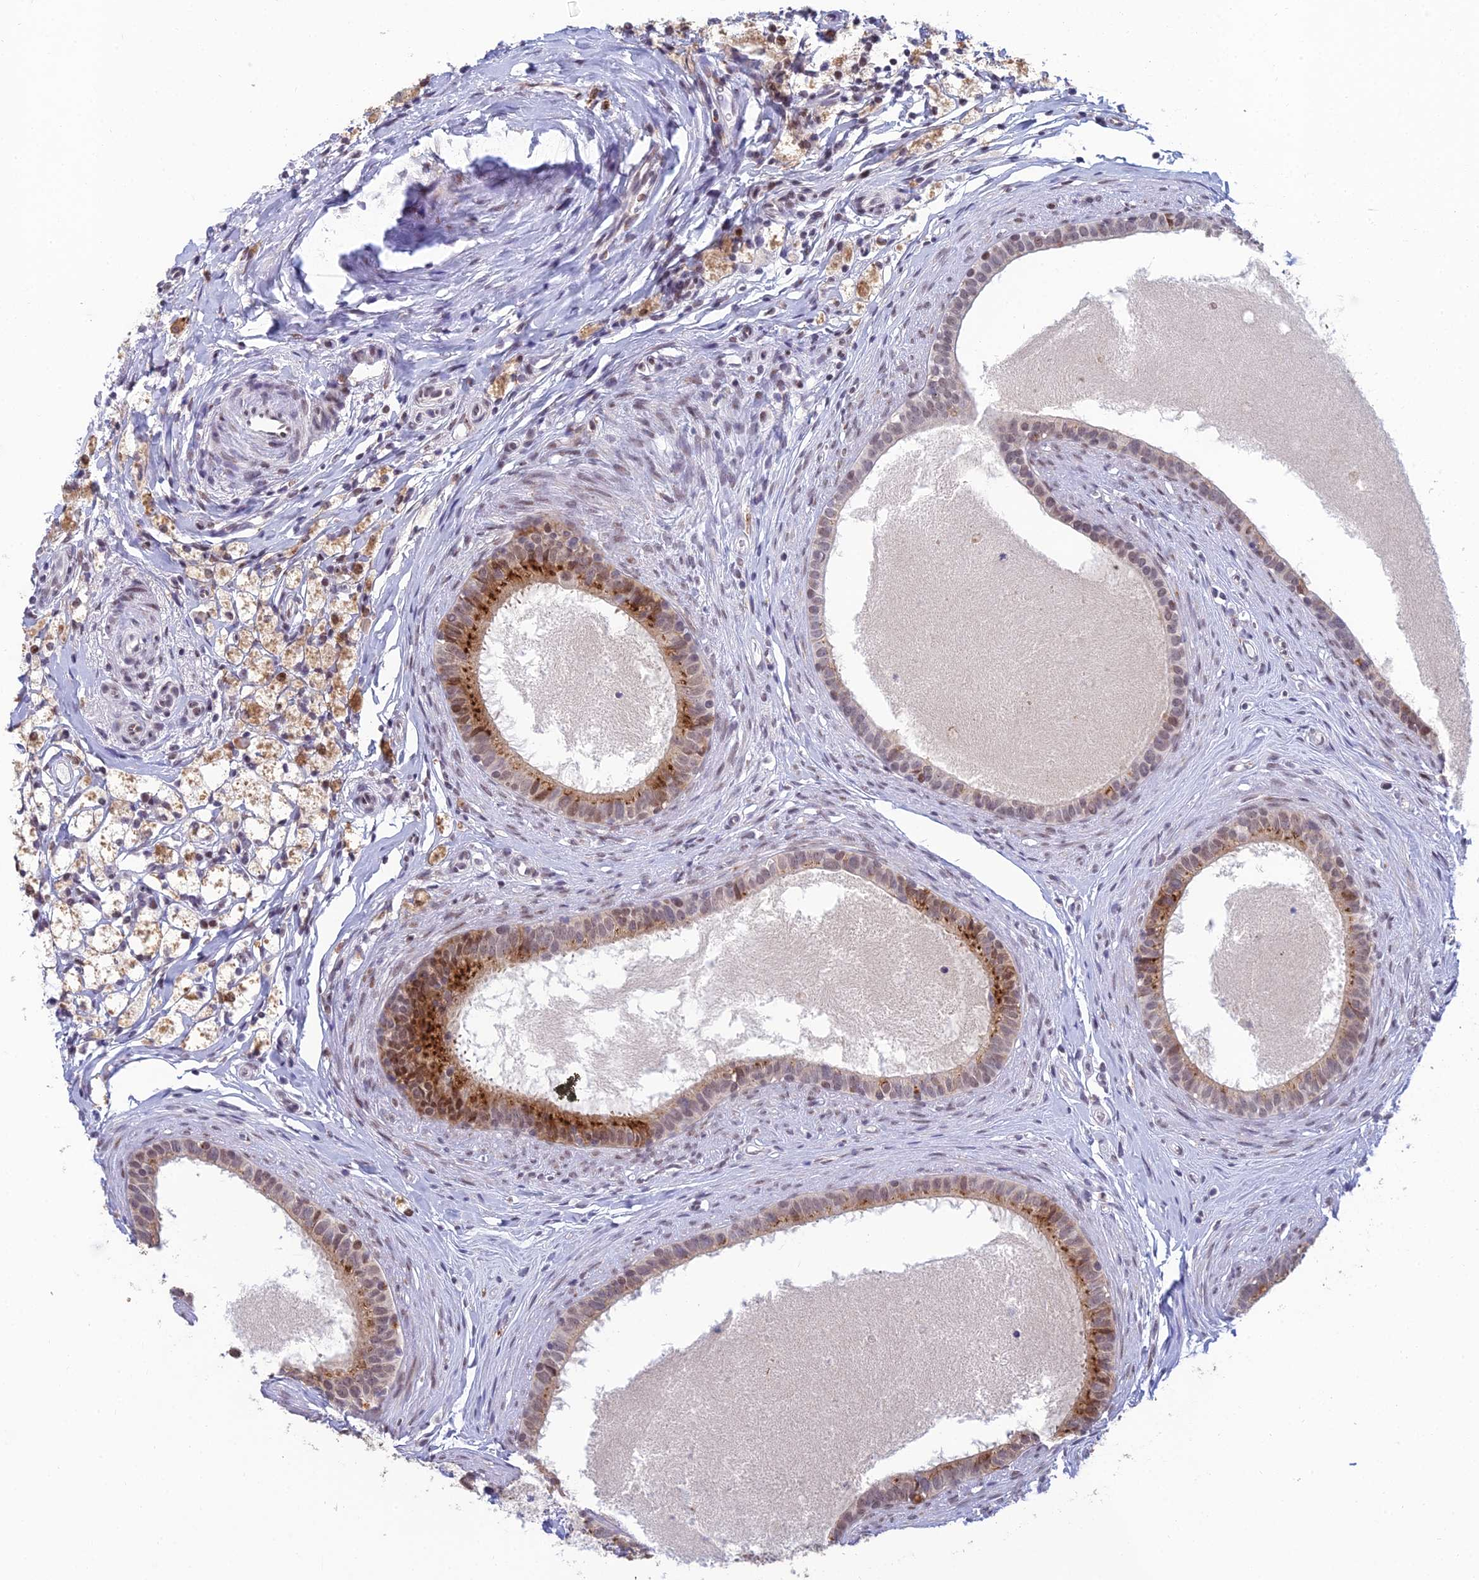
{"staining": {"intensity": "moderate", "quantity": ">75%", "location": "cytoplasmic/membranous,nuclear"}, "tissue": "epididymis", "cell_type": "Glandular cells", "image_type": "normal", "snomed": [{"axis": "morphology", "description": "Normal tissue, NOS"}, {"axis": "topography", "description": "Epididymis"}], "caption": "Brown immunohistochemical staining in benign human epididymis displays moderate cytoplasmic/membranous,nuclear expression in about >75% of glandular cells.", "gene": "ABHD17A", "patient": {"sex": "male", "age": 80}}